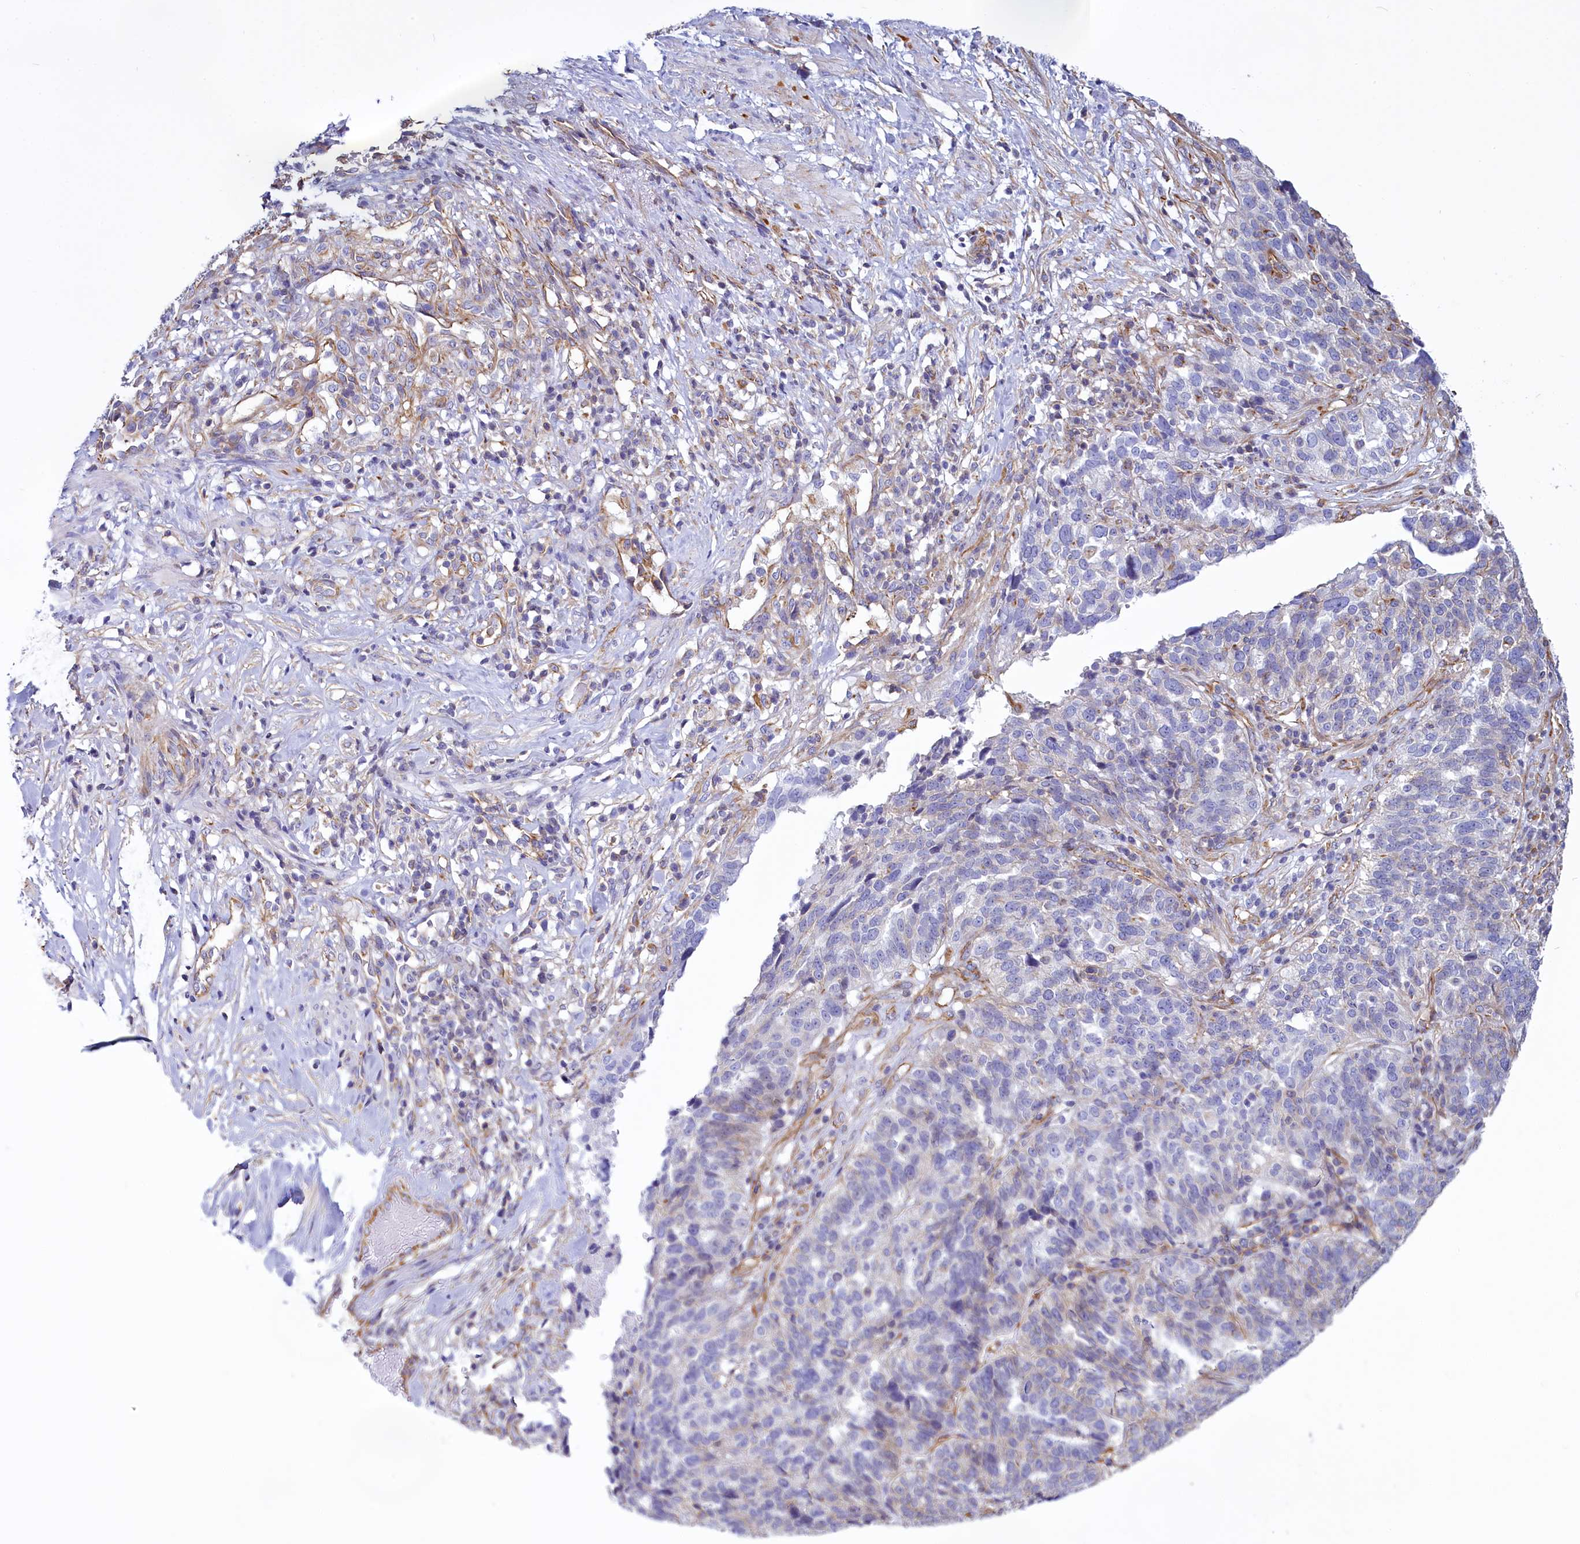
{"staining": {"intensity": "negative", "quantity": "none", "location": "none"}, "tissue": "ovarian cancer", "cell_type": "Tumor cells", "image_type": "cancer", "snomed": [{"axis": "morphology", "description": "Cystadenocarcinoma, serous, NOS"}, {"axis": "topography", "description": "Ovary"}], "caption": "Immunohistochemistry (IHC) of human ovarian serous cystadenocarcinoma displays no positivity in tumor cells.", "gene": "CD99", "patient": {"sex": "female", "age": 59}}